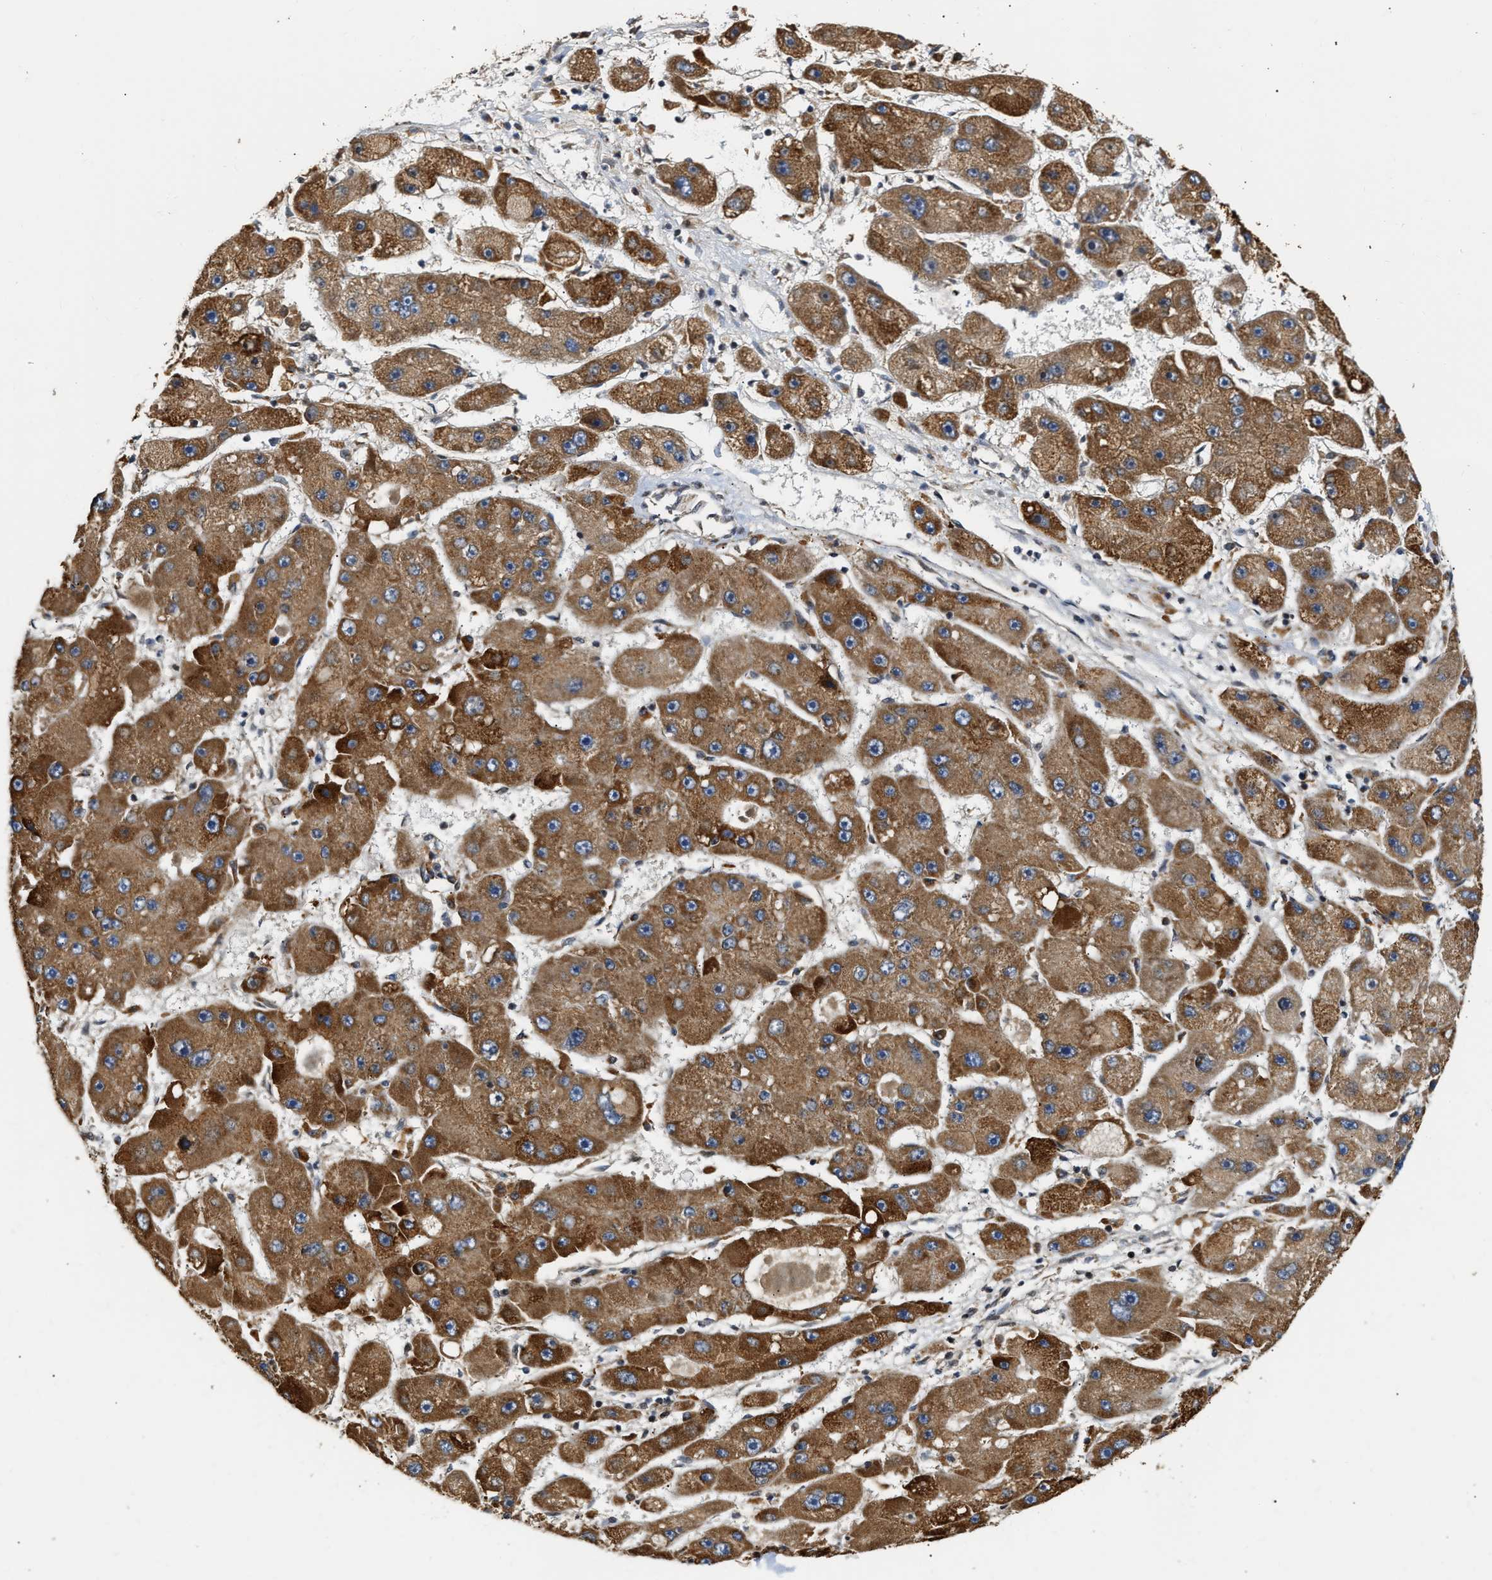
{"staining": {"intensity": "strong", "quantity": ">75%", "location": "cytoplasmic/membranous"}, "tissue": "liver cancer", "cell_type": "Tumor cells", "image_type": "cancer", "snomed": [{"axis": "morphology", "description": "Carcinoma, Hepatocellular, NOS"}, {"axis": "topography", "description": "Liver"}], "caption": "Immunohistochemistry of human liver cancer demonstrates high levels of strong cytoplasmic/membranous expression in about >75% of tumor cells.", "gene": "DEPTOR", "patient": {"sex": "female", "age": 61}}